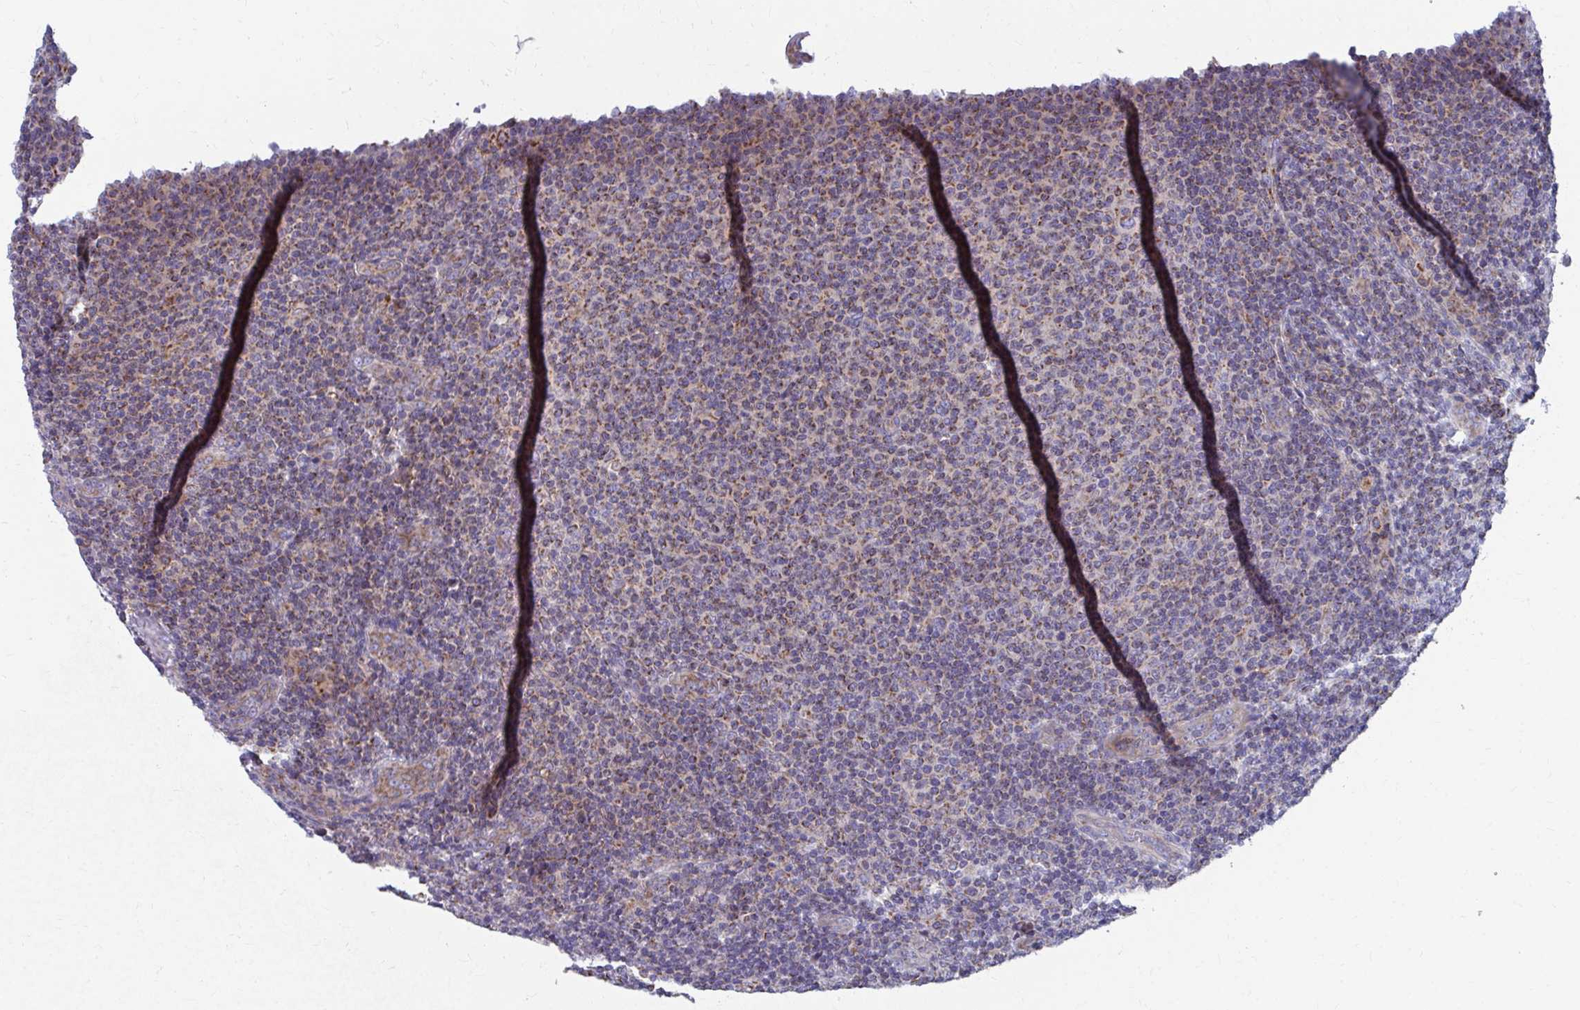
{"staining": {"intensity": "weak", "quantity": "25%-75%", "location": "cytoplasmic/membranous"}, "tissue": "lymphoma", "cell_type": "Tumor cells", "image_type": "cancer", "snomed": [{"axis": "morphology", "description": "Malignant lymphoma, non-Hodgkin's type, Low grade"}, {"axis": "topography", "description": "Lymph node"}], "caption": "Malignant lymphoma, non-Hodgkin's type (low-grade) stained with a brown dye reveals weak cytoplasmic/membranous positive positivity in about 25%-75% of tumor cells.", "gene": "RCC1L", "patient": {"sex": "male", "age": 66}}